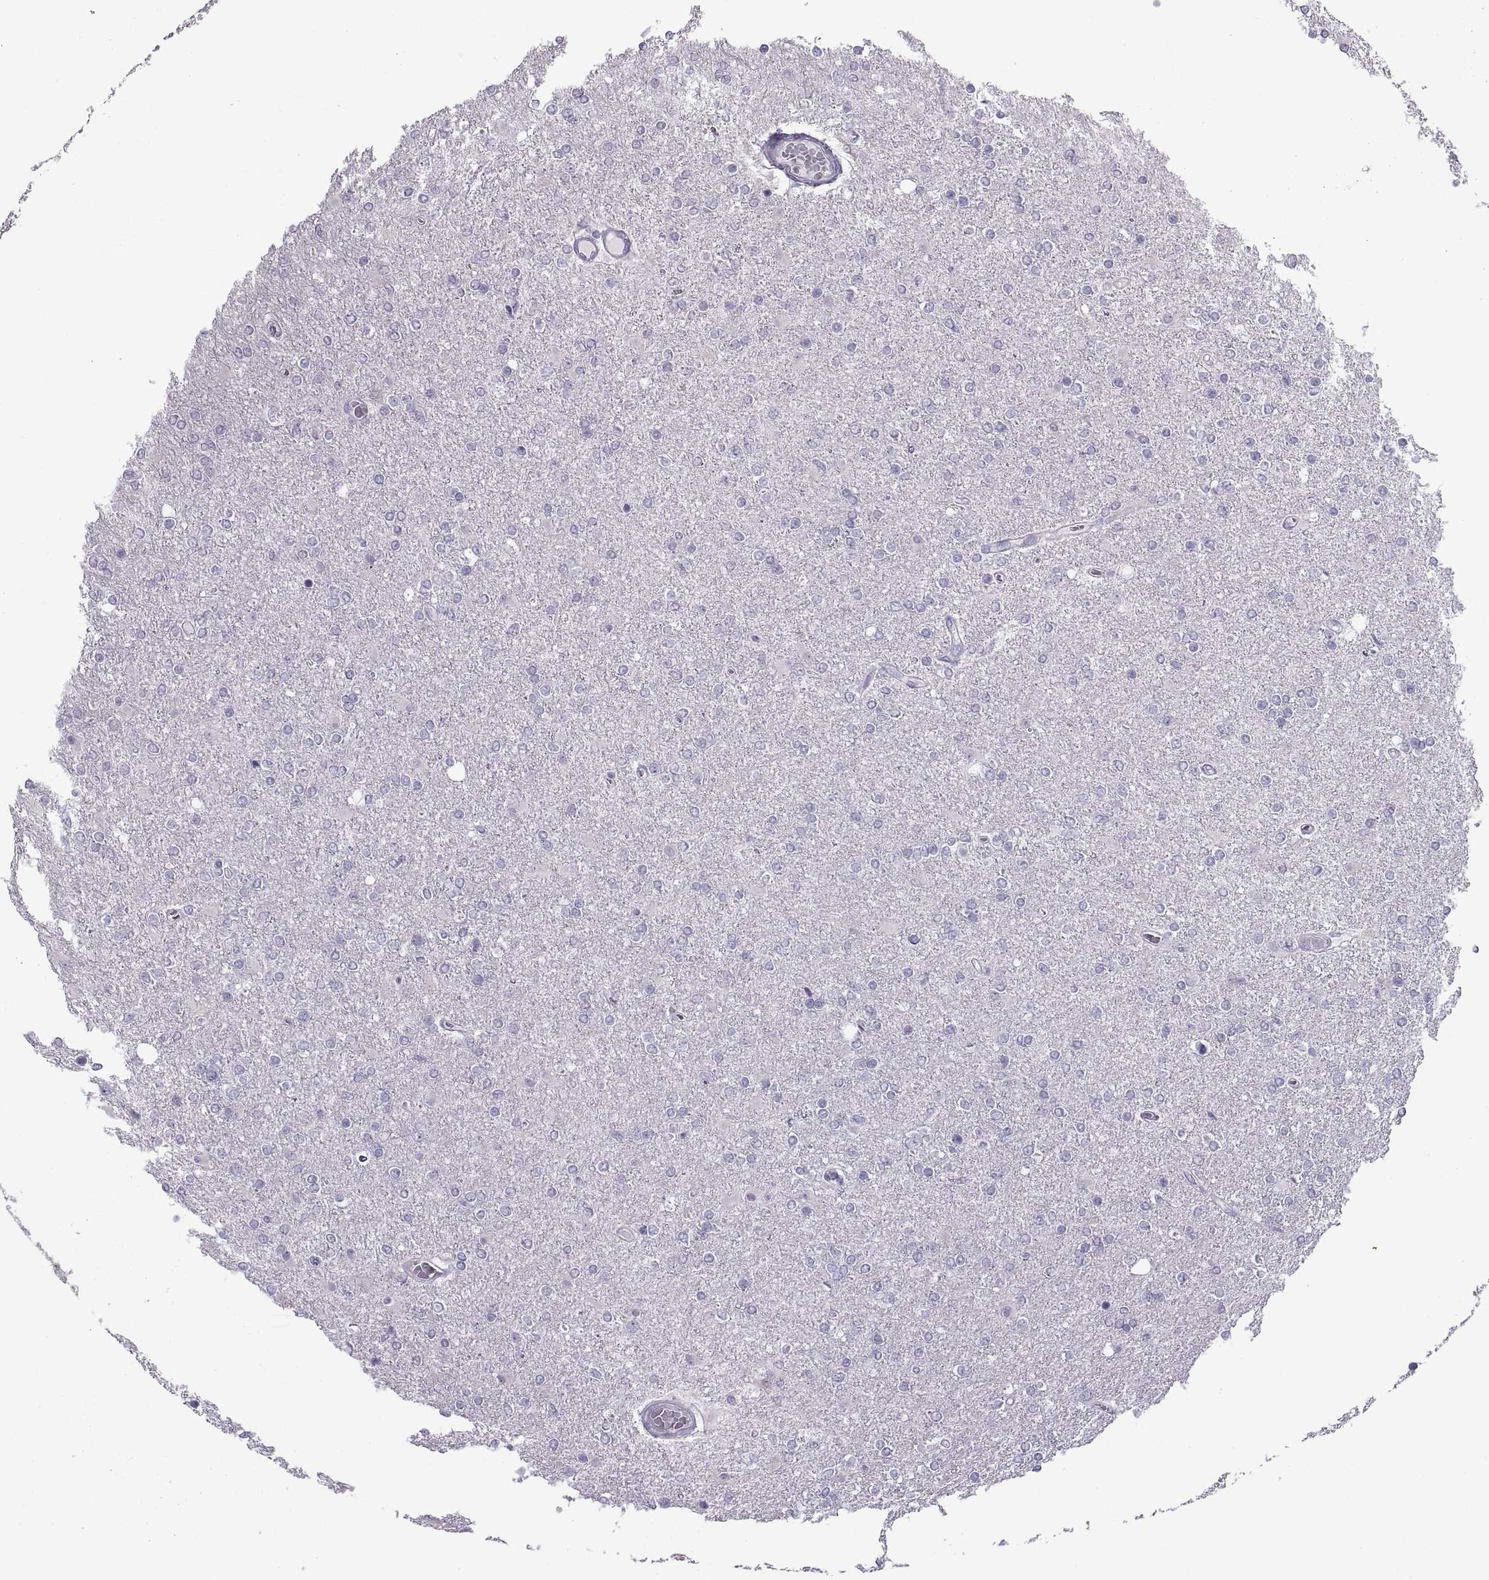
{"staining": {"intensity": "negative", "quantity": "none", "location": "none"}, "tissue": "glioma", "cell_type": "Tumor cells", "image_type": "cancer", "snomed": [{"axis": "morphology", "description": "Glioma, malignant, High grade"}, {"axis": "topography", "description": "Cerebral cortex"}], "caption": "Tumor cells are negative for brown protein staining in glioma.", "gene": "RLBP1", "patient": {"sex": "male", "age": 70}}